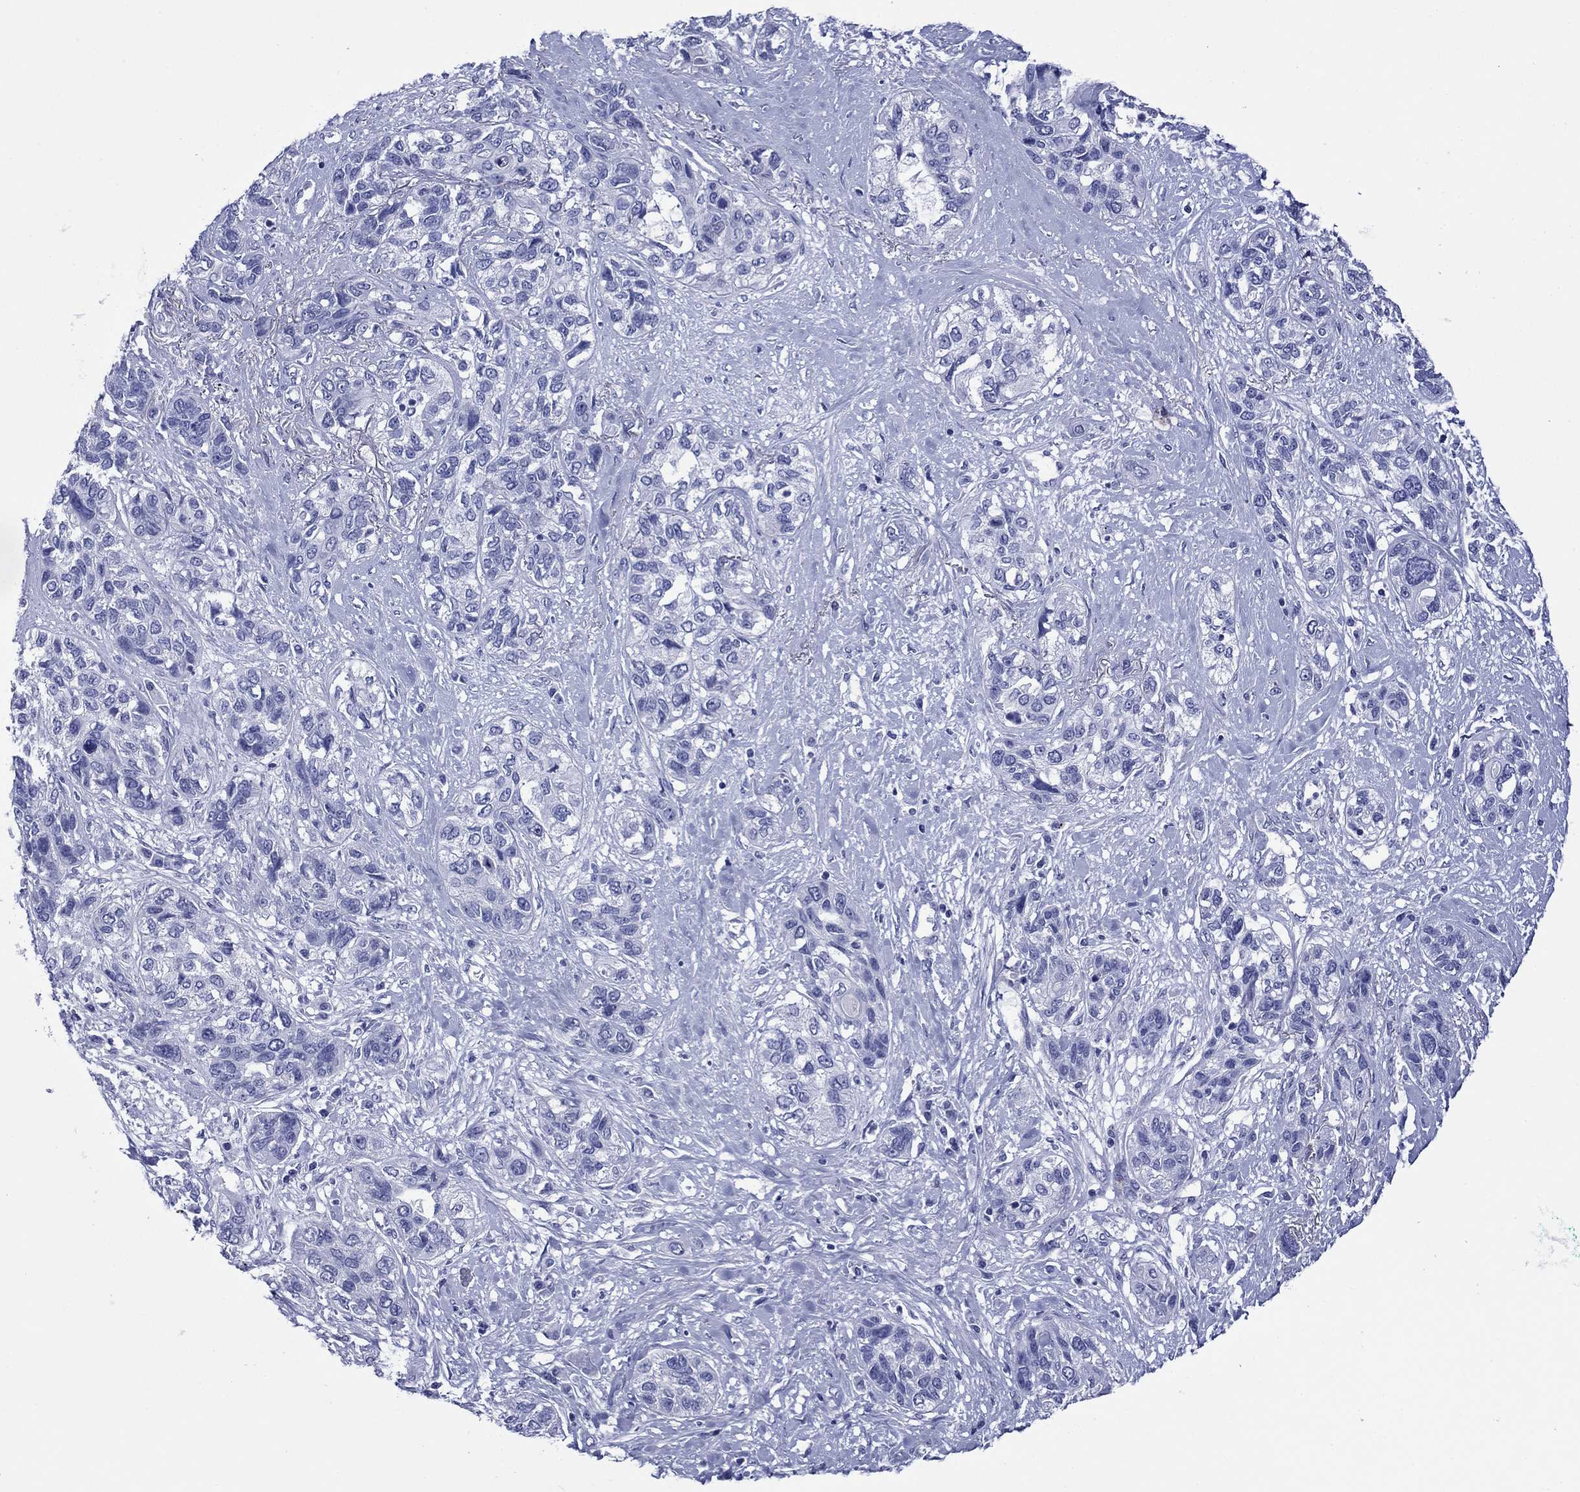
{"staining": {"intensity": "negative", "quantity": "none", "location": "none"}, "tissue": "lung cancer", "cell_type": "Tumor cells", "image_type": "cancer", "snomed": [{"axis": "morphology", "description": "Squamous cell carcinoma, NOS"}, {"axis": "topography", "description": "Lung"}], "caption": "The histopathology image reveals no staining of tumor cells in lung cancer (squamous cell carcinoma).", "gene": "ROM1", "patient": {"sex": "female", "age": 70}}